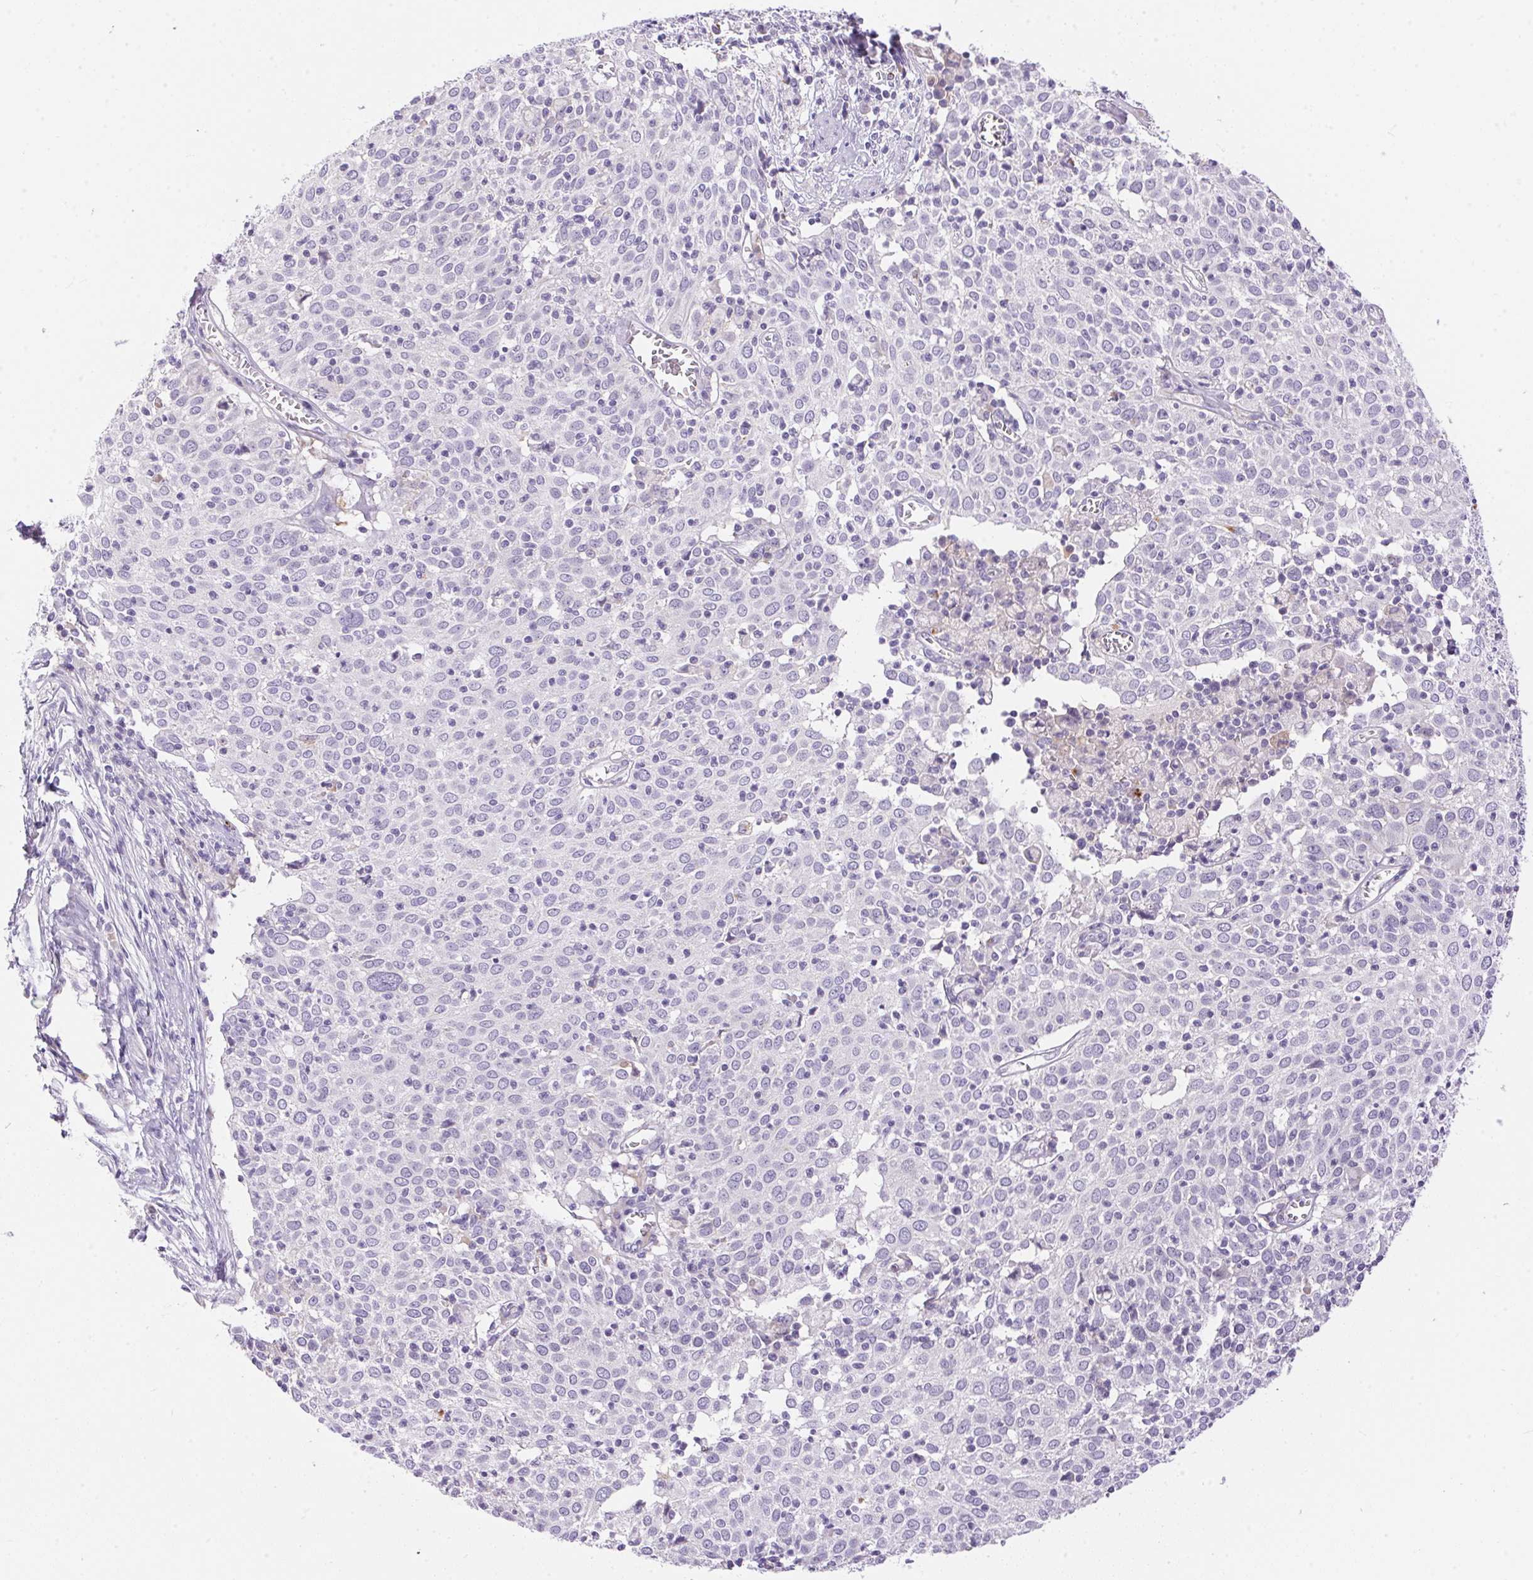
{"staining": {"intensity": "negative", "quantity": "none", "location": "none"}, "tissue": "cervical cancer", "cell_type": "Tumor cells", "image_type": "cancer", "snomed": [{"axis": "morphology", "description": "Squamous cell carcinoma, NOS"}, {"axis": "topography", "description": "Cervix"}], "caption": "This micrograph is of cervical cancer stained with immunohistochemistry (IHC) to label a protein in brown with the nuclei are counter-stained blue. There is no positivity in tumor cells. The staining is performed using DAB brown chromogen with nuclei counter-stained in using hematoxylin.", "gene": "PNLIPRP3", "patient": {"sex": "female", "age": 39}}